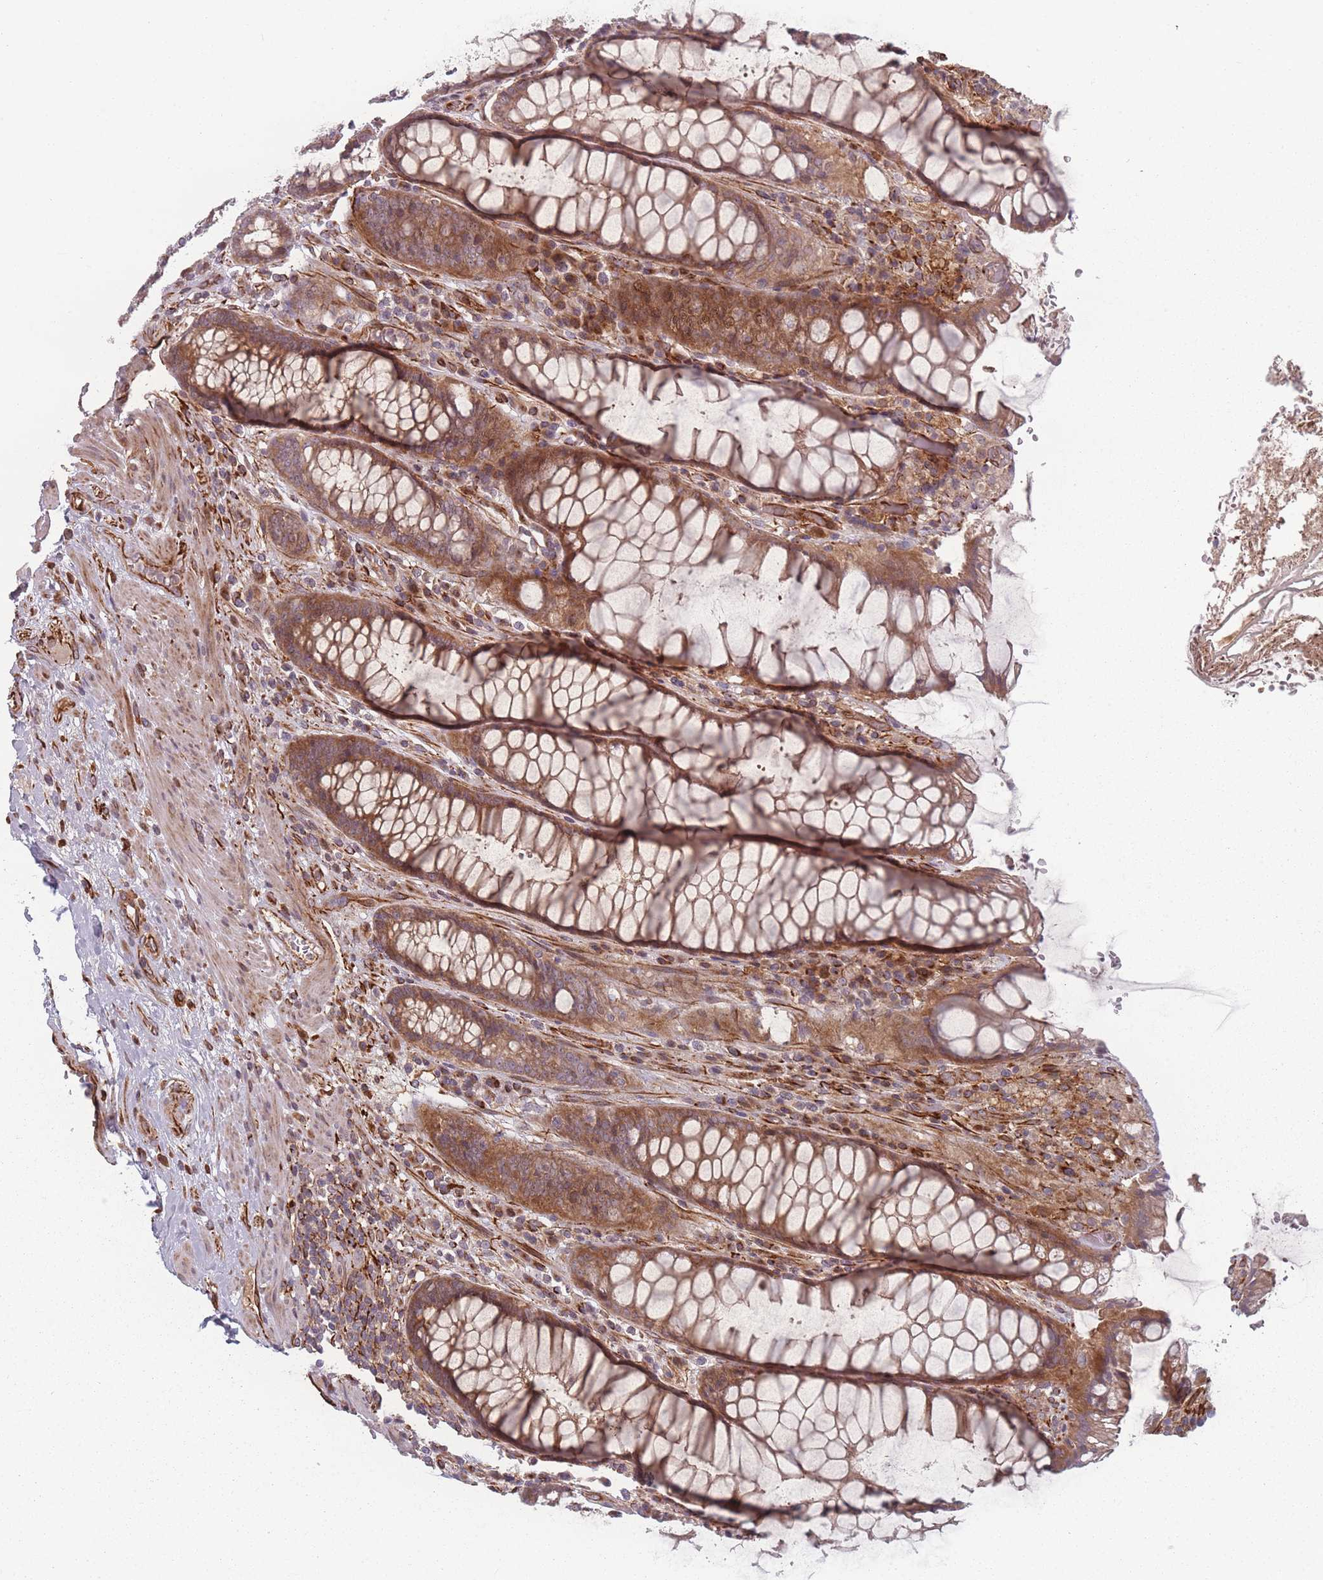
{"staining": {"intensity": "moderate", "quantity": ">75%", "location": "cytoplasmic/membranous"}, "tissue": "rectum", "cell_type": "Glandular cells", "image_type": "normal", "snomed": [{"axis": "morphology", "description": "Normal tissue, NOS"}, {"axis": "topography", "description": "Rectum"}], "caption": "Moderate cytoplasmic/membranous staining is identified in approximately >75% of glandular cells in benign rectum.", "gene": "EEF1AKMT2", "patient": {"sex": "male", "age": 64}}